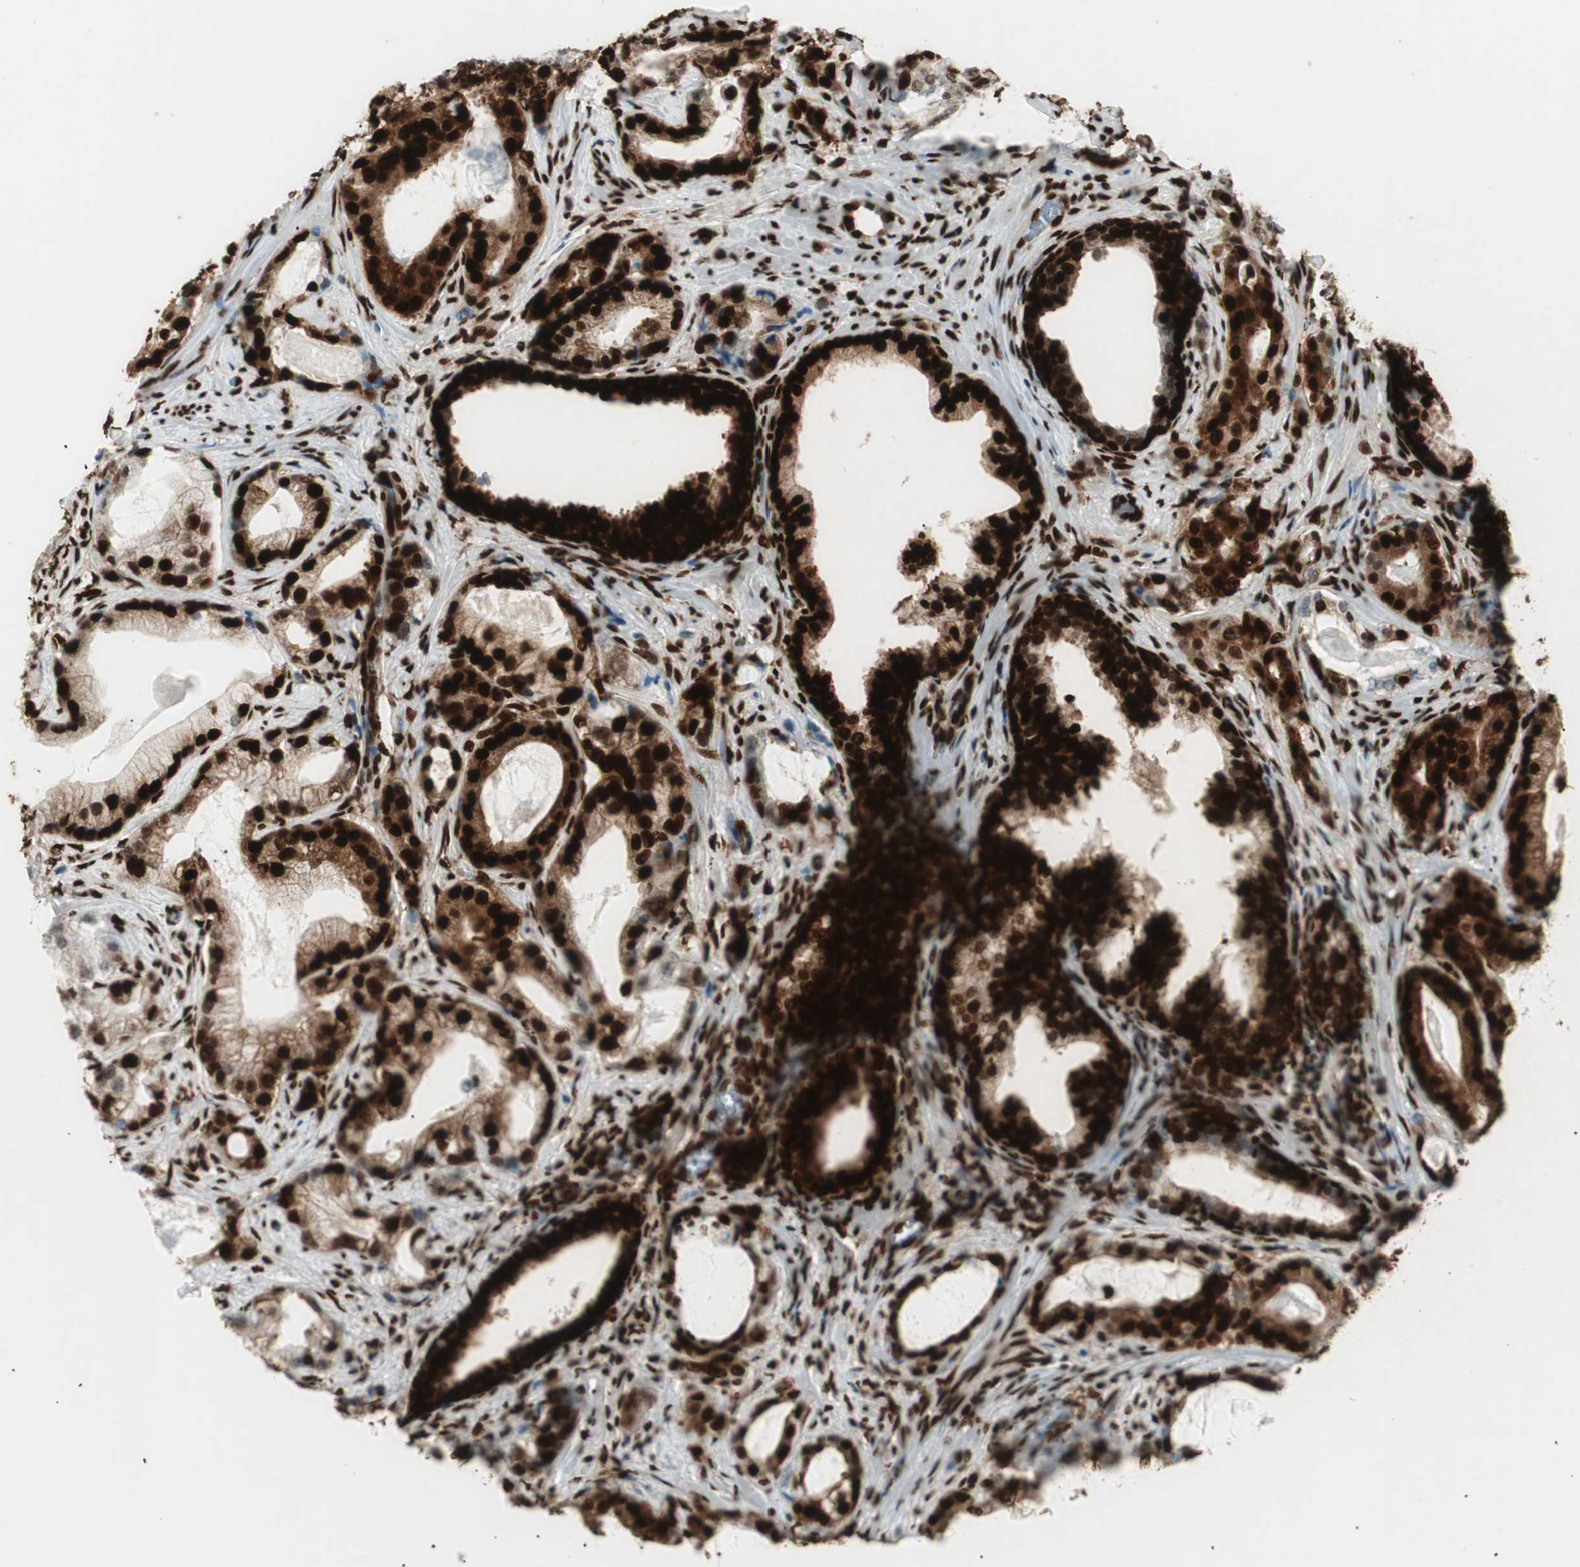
{"staining": {"intensity": "strong", "quantity": ">75%", "location": "cytoplasmic/membranous,nuclear"}, "tissue": "prostate cancer", "cell_type": "Tumor cells", "image_type": "cancer", "snomed": [{"axis": "morphology", "description": "Adenocarcinoma, Low grade"}, {"axis": "topography", "description": "Prostate"}], "caption": "A histopathology image showing strong cytoplasmic/membranous and nuclear positivity in approximately >75% of tumor cells in prostate cancer, as visualized by brown immunohistochemical staining.", "gene": "EWSR1", "patient": {"sex": "male", "age": 59}}